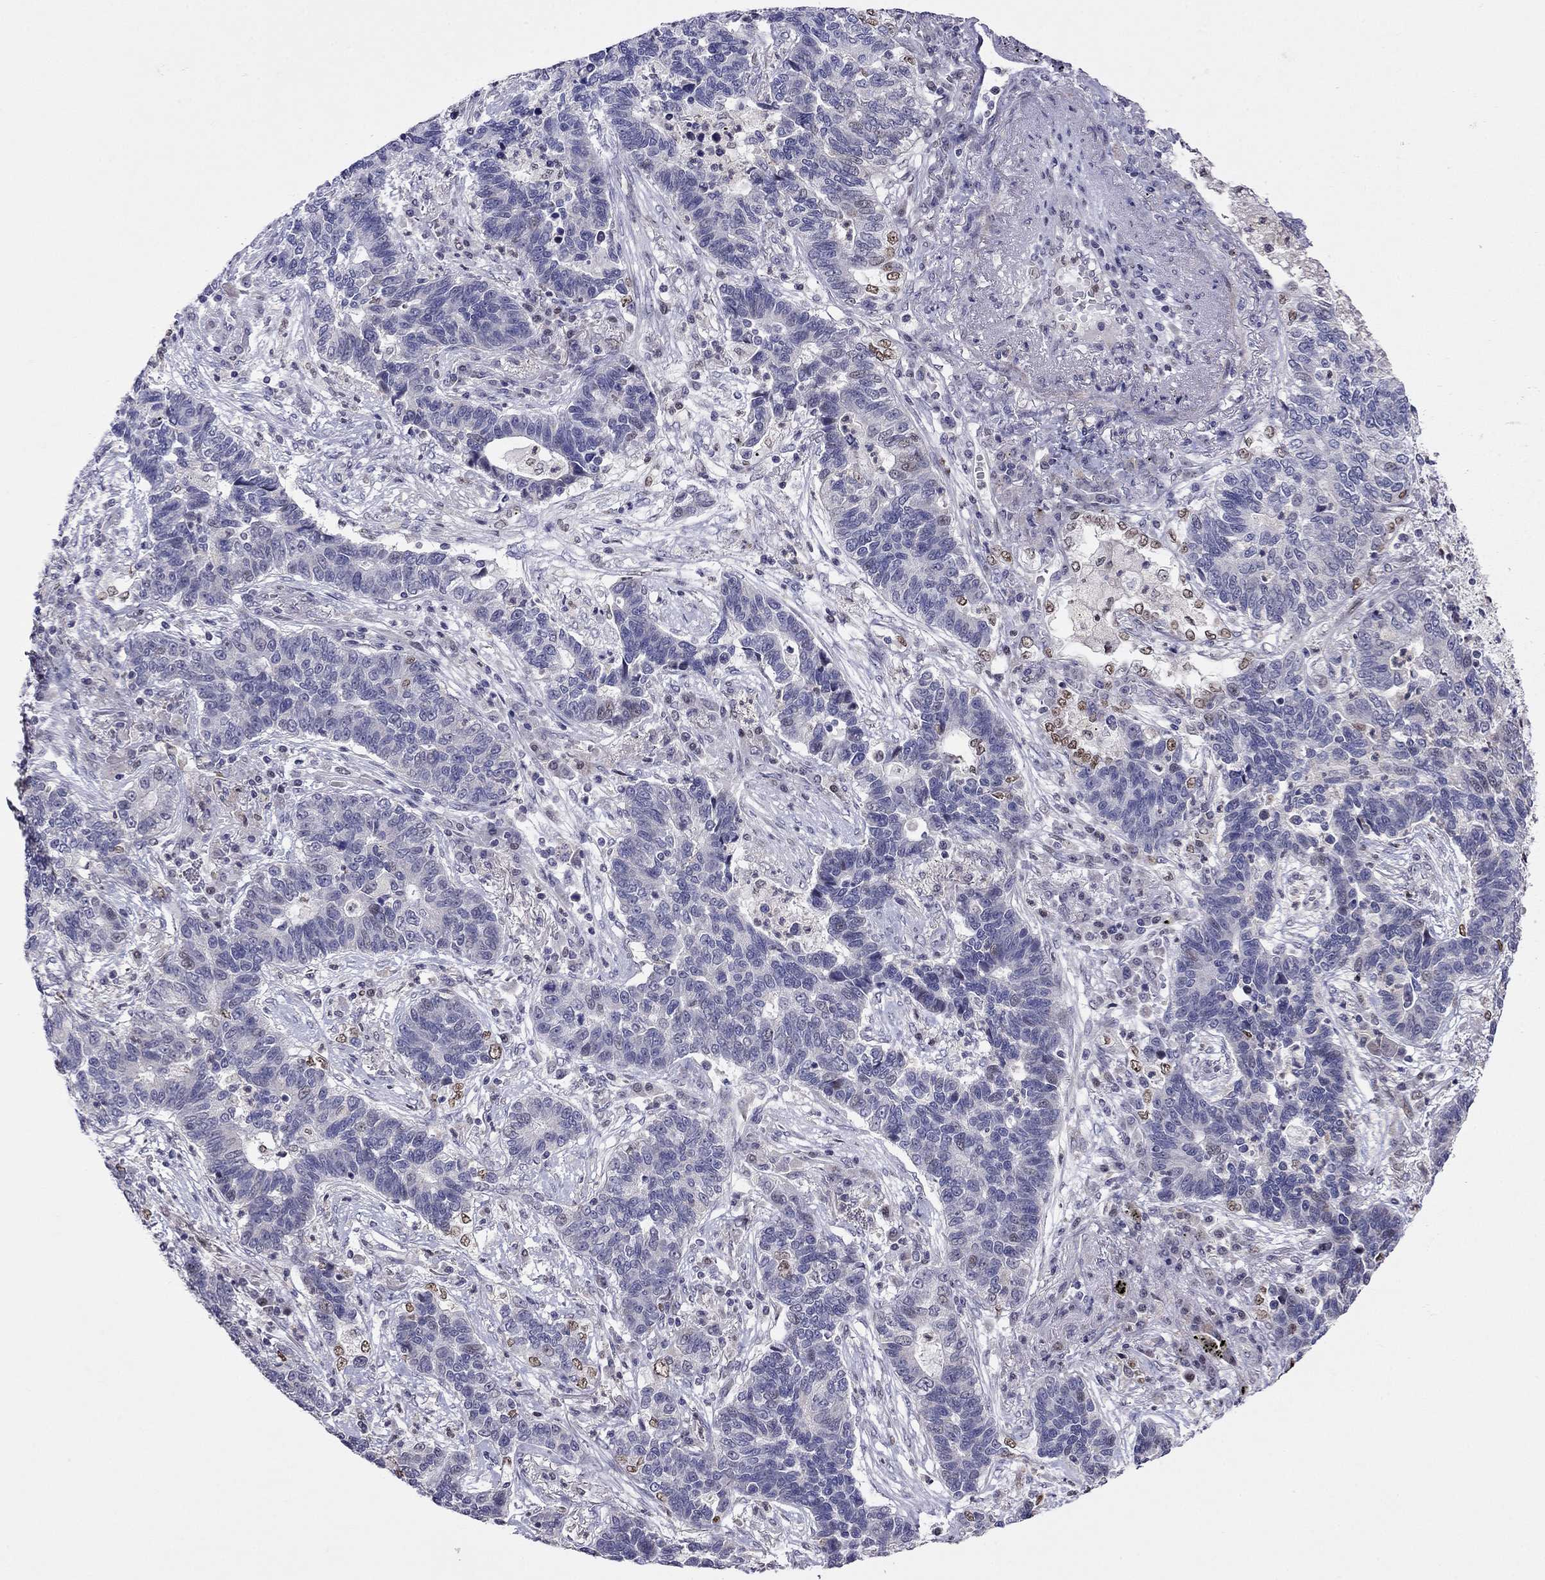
{"staining": {"intensity": "negative", "quantity": "none", "location": "none"}, "tissue": "lung cancer", "cell_type": "Tumor cells", "image_type": "cancer", "snomed": [{"axis": "morphology", "description": "Adenocarcinoma, NOS"}, {"axis": "topography", "description": "Lung"}], "caption": "Lung adenocarcinoma stained for a protein using immunohistochemistry demonstrates no expression tumor cells.", "gene": "LRRC39", "patient": {"sex": "female", "age": 57}}